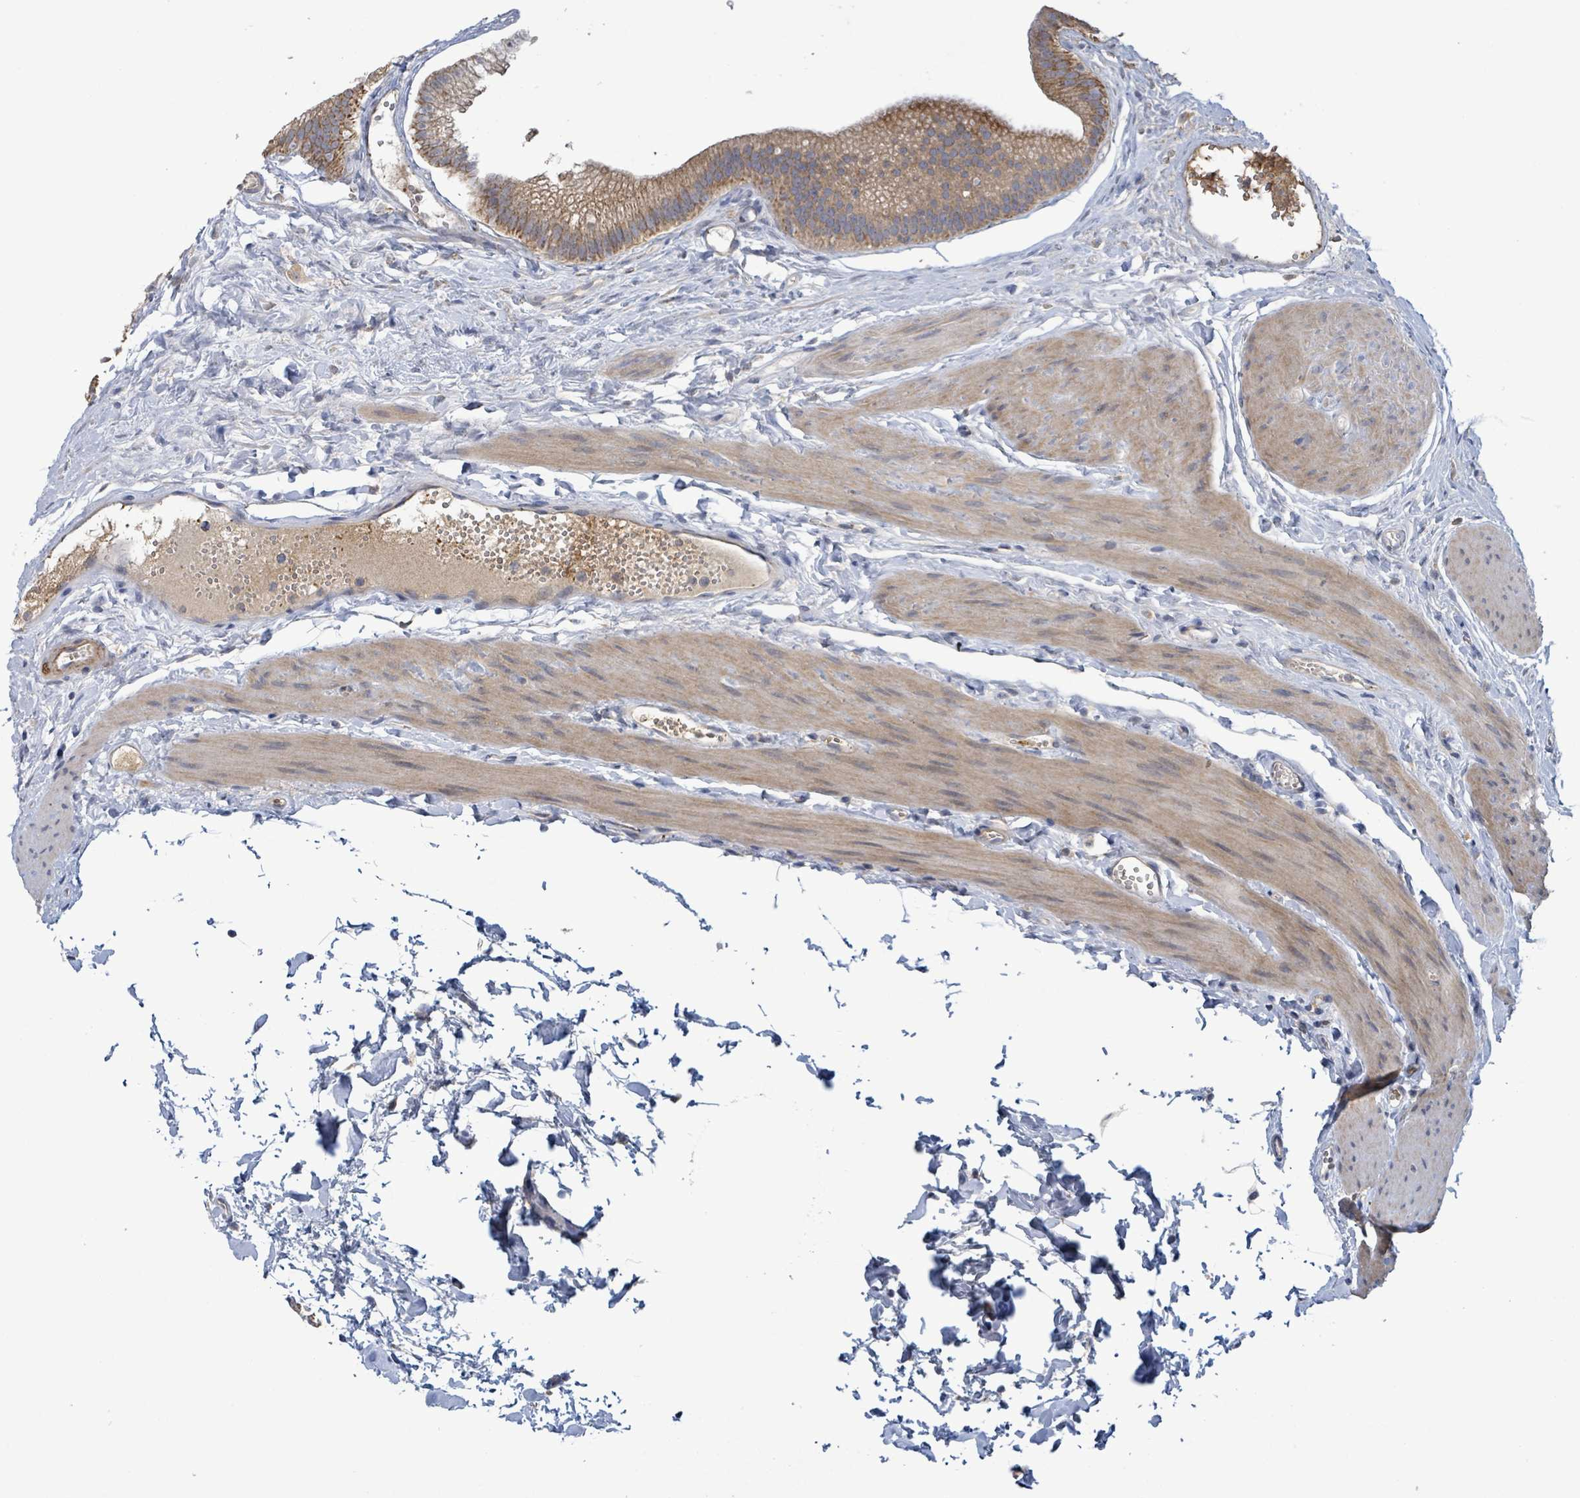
{"staining": {"intensity": "moderate", "quantity": ">75%", "location": "cytoplasmic/membranous"}, "tissue": "gallbladder", "cell_type": "Glandular cells", "image_type": "normal", "snomed": [{"axis": "morphology", "description": "Normal tissue, NOS"}, {"axis": "topography", "description": "Gallbladder"}], "caption": "IHC micrograph of unremarkable gallbladder: gallbladder stained using immunohistochemistry (IHC) reveals medium levels of moderate protein expression localized specifically in the cytoplasmic/membranous of glandular cells, appearing as a cytoplasmic/membranous brown color.", "gene": "PLAAT1", "patient": {"sex": "female", "age": 54}}